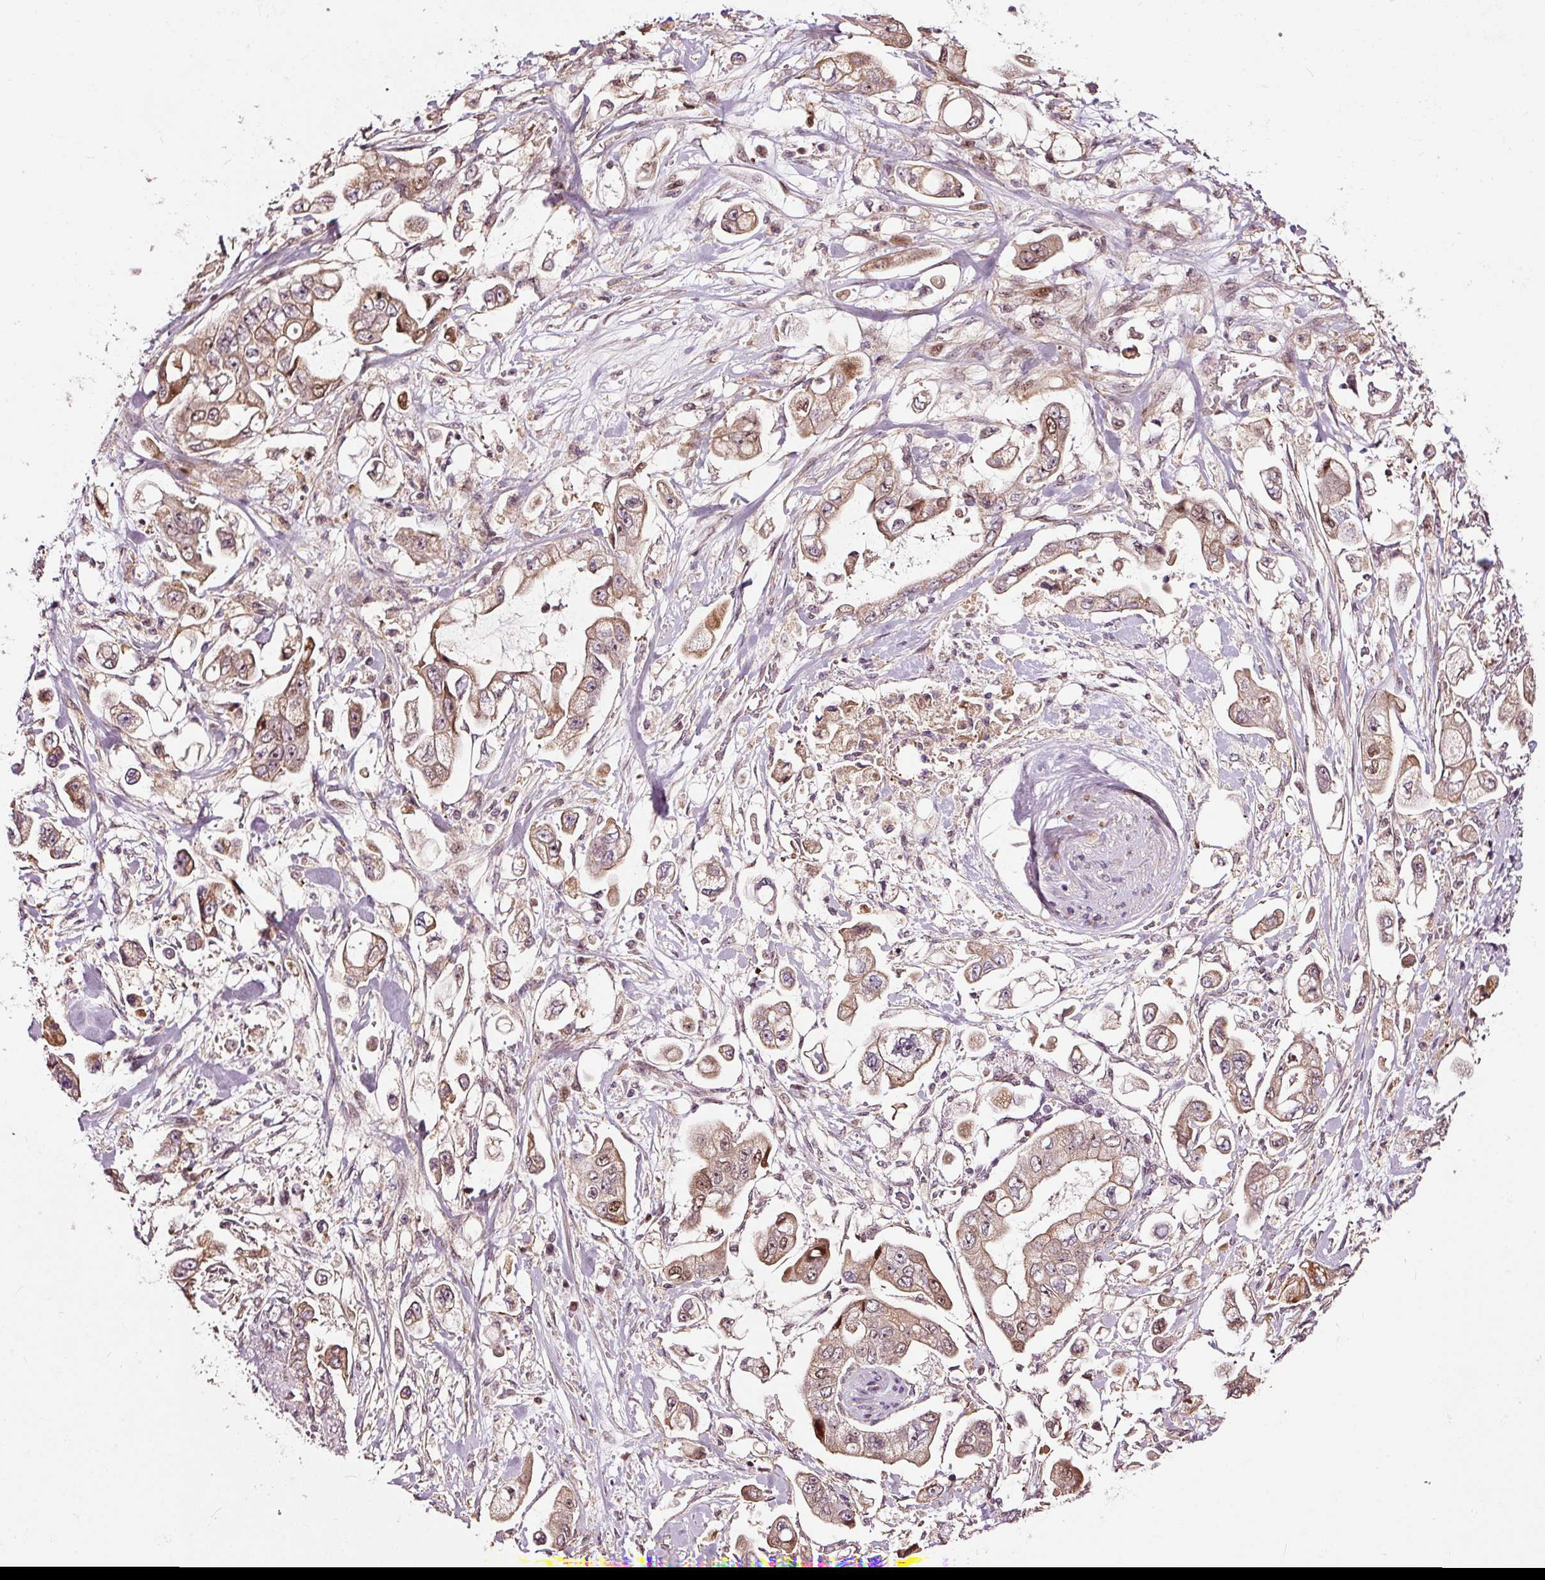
{"staining": {"intensity": "weak", "quantity": ">75%", "location": "cytoplasmic/membranous,nuclear"}, "tissue": "stomach cancer", "cell_type": "Tumor cells", "image_type": "cancer", "snomed": [{"axis": "morphology", "description": "Adenocarcinoma, NOS"}, {"axis": "topography", "description": "Stomach"}], "caption": "Tumor cells demonstrate weak cytoplasmic/membranous and nuclear staining in approximately >75% of cells in stomach cancer (adenocarcinoma).", "gene": "RFC4", "patient": {"sex": "male", "age": 62}}